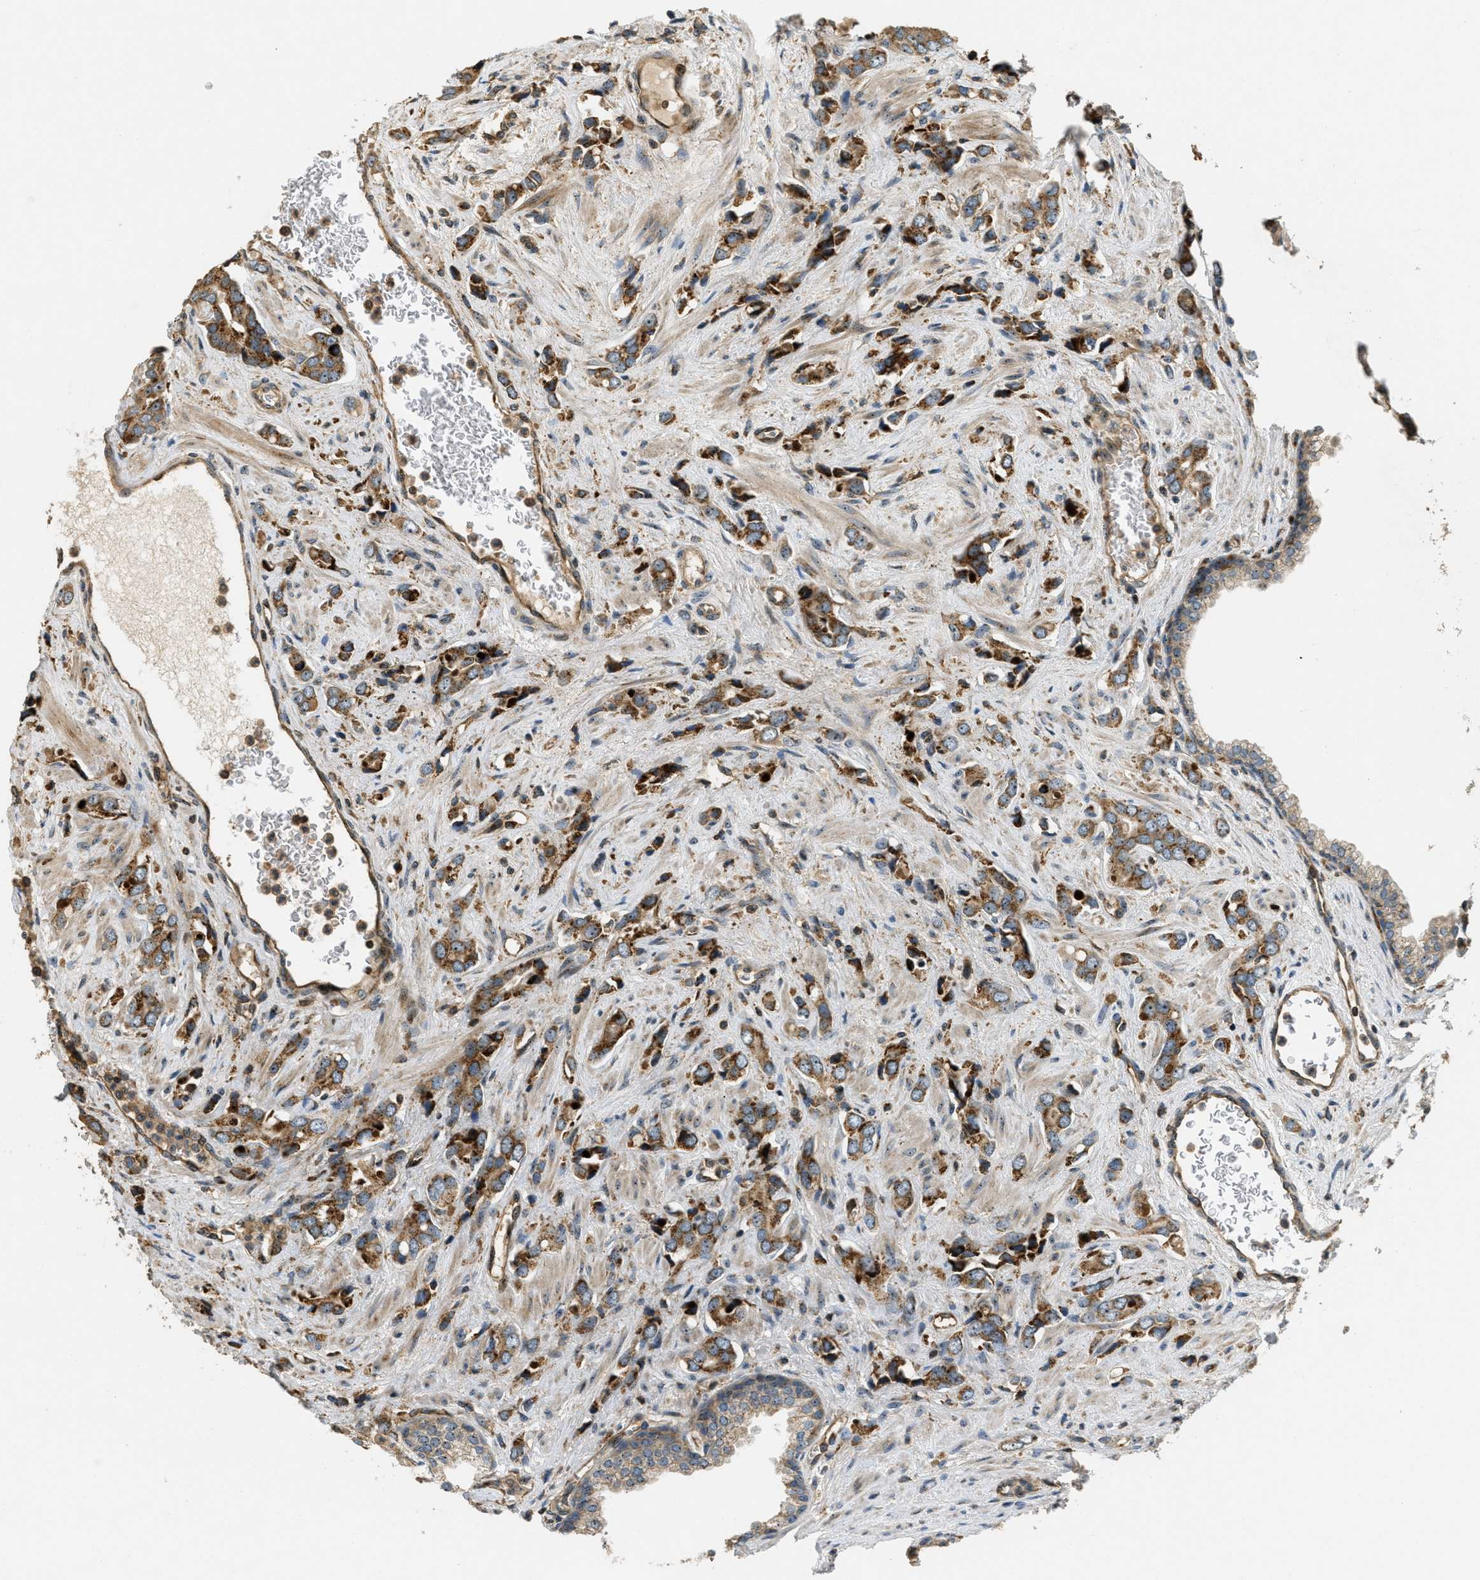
{"staining": {"intensity": "moderate", "quantity": ">75%", "location": "cytoplasmic/membranous"}, "tissue": "prostate cancer", "cell_type": "Tumor cells", "image_type": "cancer", "snomed": [{"axis": "morphology", "description": "Adenocarcinoma, High grade"}, {"axis": "topography", "description": "Prostate"}], "caption": "Adenocarcinoma (high-grade) (prostate) stained for a protein (brown) shows moderate cytoplasmic/membranous positive expression in approximately >75% of tumor cells.", "gene": "LRP12", "patient": {"sex": "male", "age": 52}}